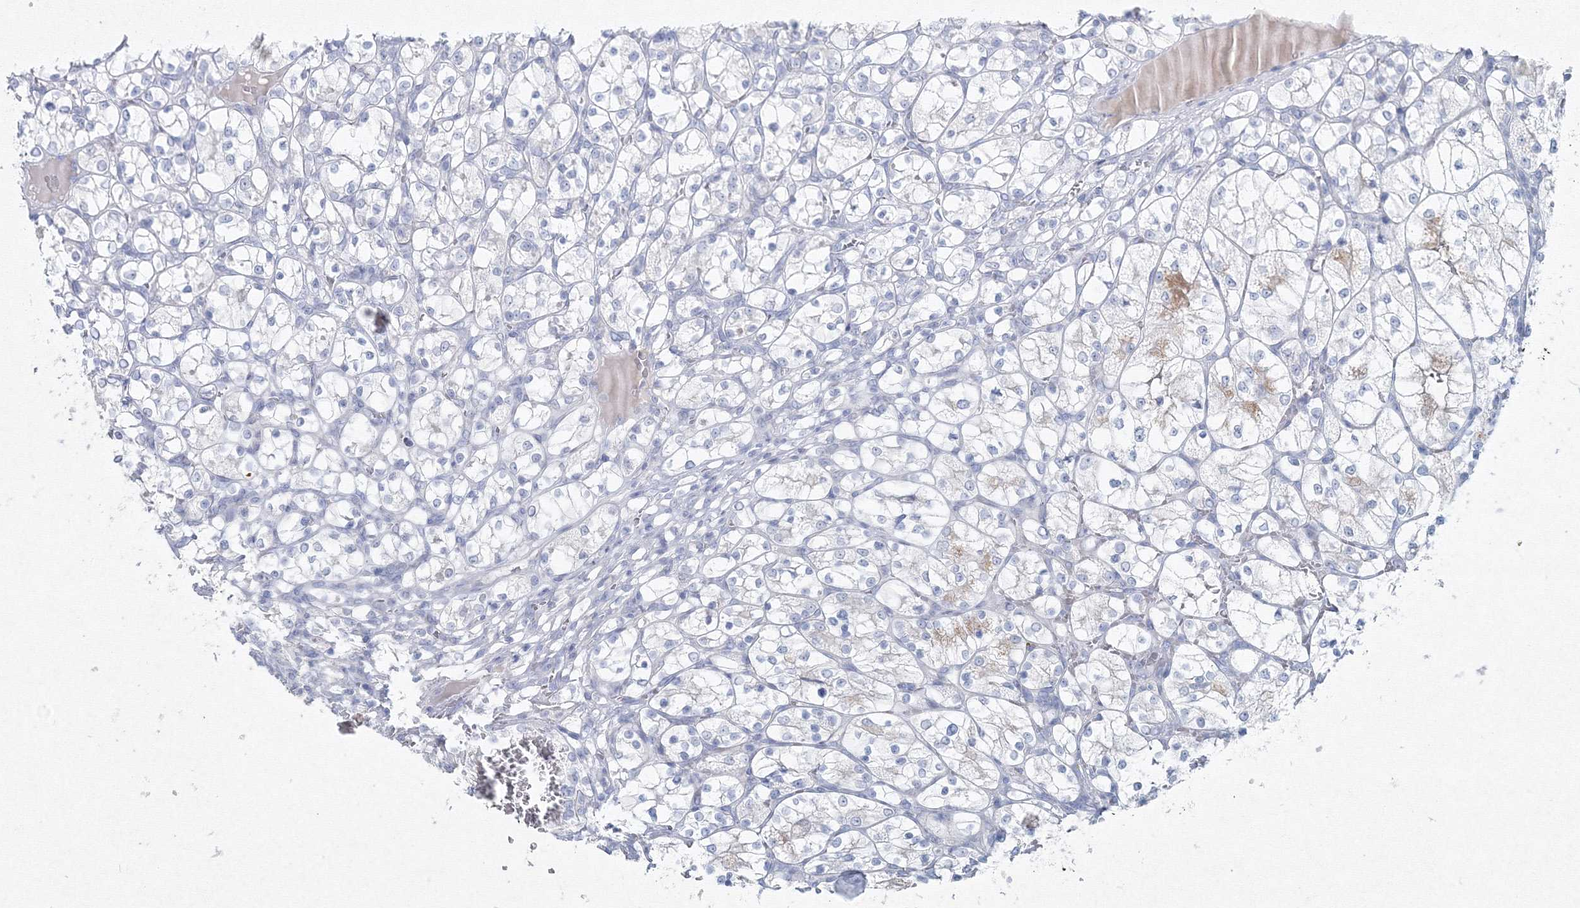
{"staining": {"intensity": "negative", "quantity": "none", "location": "none"}, "tissue": "renal cancer", "cell_type": "Tumor cells", "image_type": "cancer", "snomed": [{"axis": "morphology", "description": "Adenocarcinoma, NOS"}, {"axis": "topography", "description": "Kidney"}], "caption": "Renal cancer (adenocarcinoma) was stained to show a protein in brown. There is no significant expression in tumor cells. (Brightfield microscopy of DAB (3,3'-diaminobenzidine) immunohistochemistry at high magnification).", "gene": "GCKR", "patient": {"sex": "female", "age": 69}}